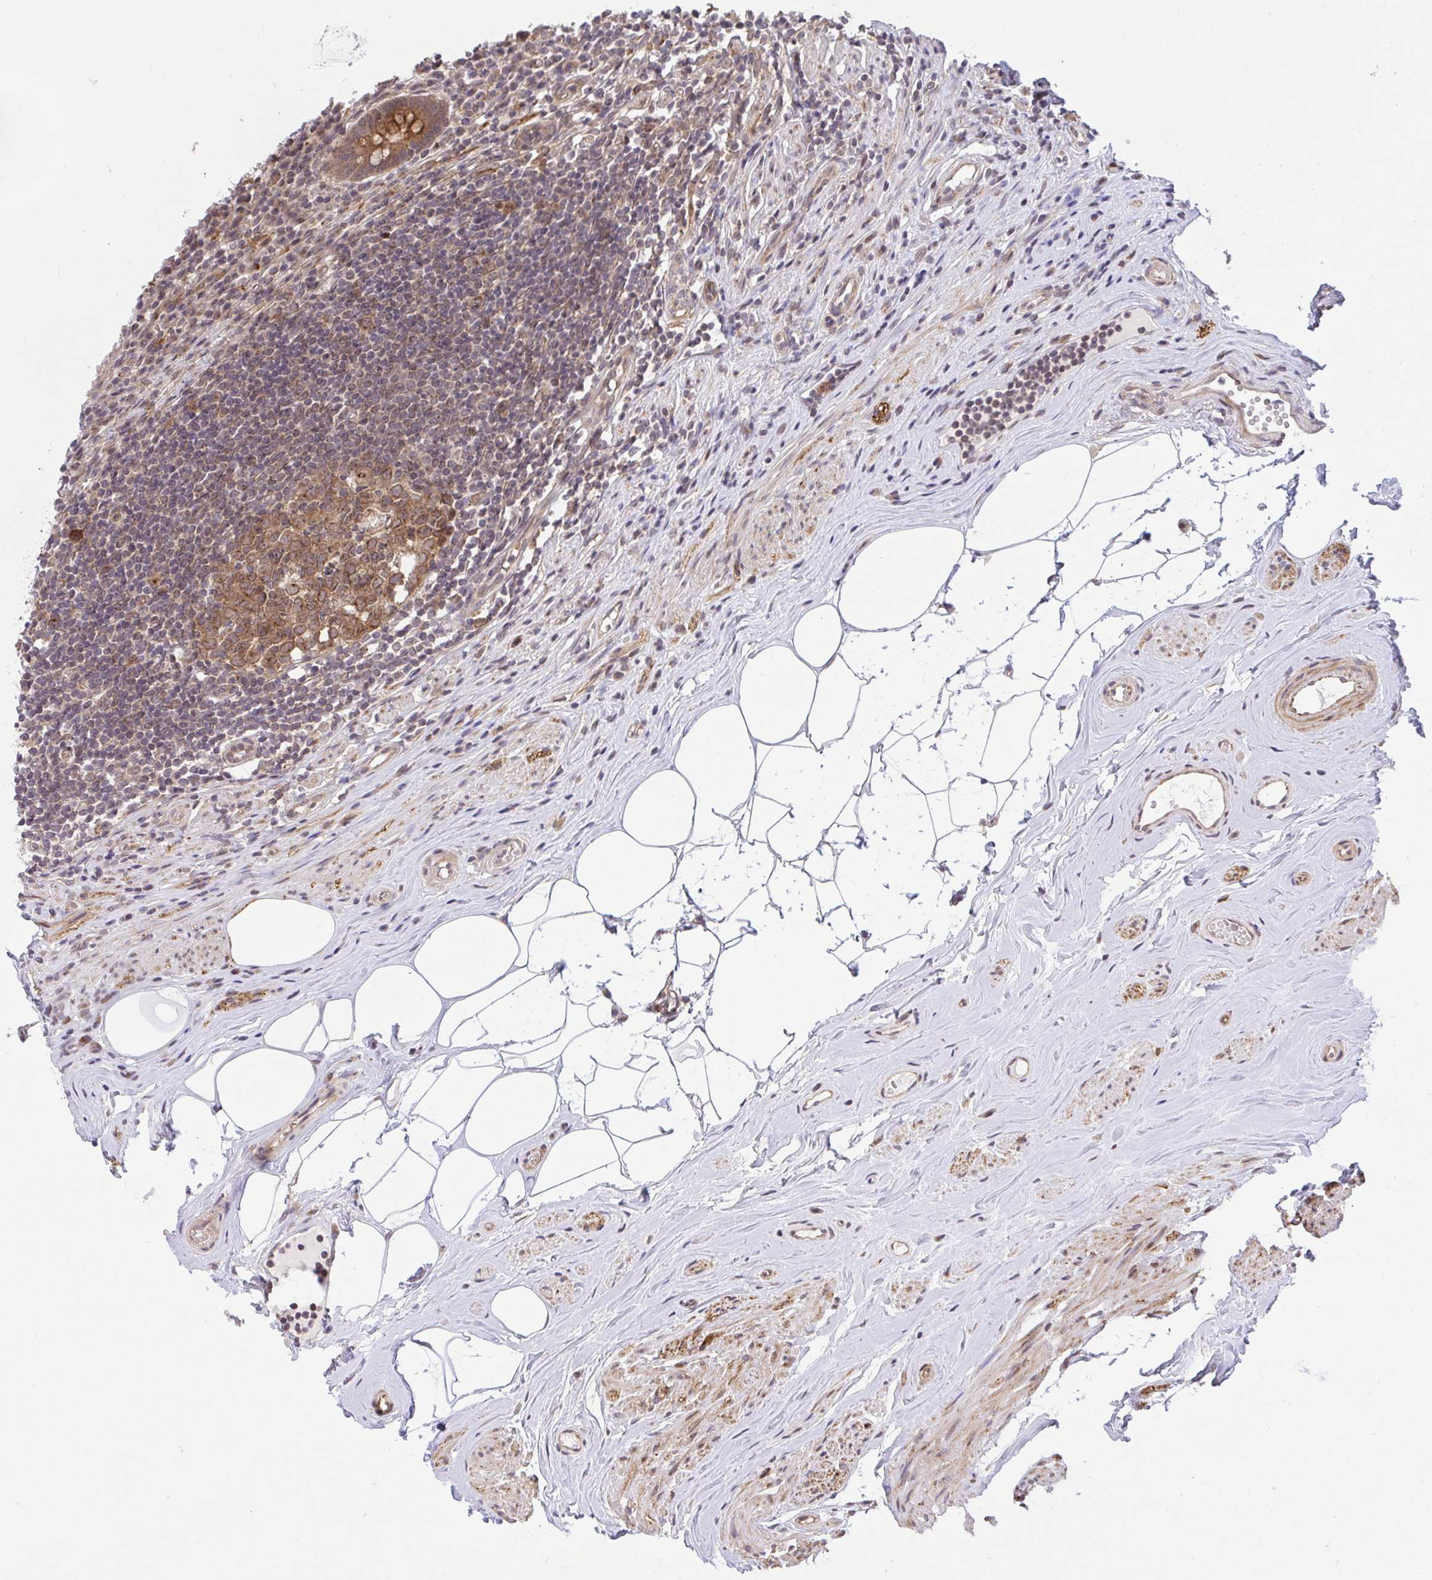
{"staining": {"intensity": "strong", "quantity": ">75%", "location": "cytoplasmic/membranous"}, "tissue": "appendix", "cell_type": "Glandular cells", "image_type": "normal", "snomed": [{"axis": "morphology", "description": "Normal tissue, NOS"}, {"axis": "topography", "description": "Appendix"}], "caption": "High-power microscopy captured an immunohistochemistry histopathology image of normal appendix, revealing strong cytoplasmic/membranous expression in about >75% of glandular cells.", "gene": "ERI1", "patient": {"sex": "female", "age": 56}}